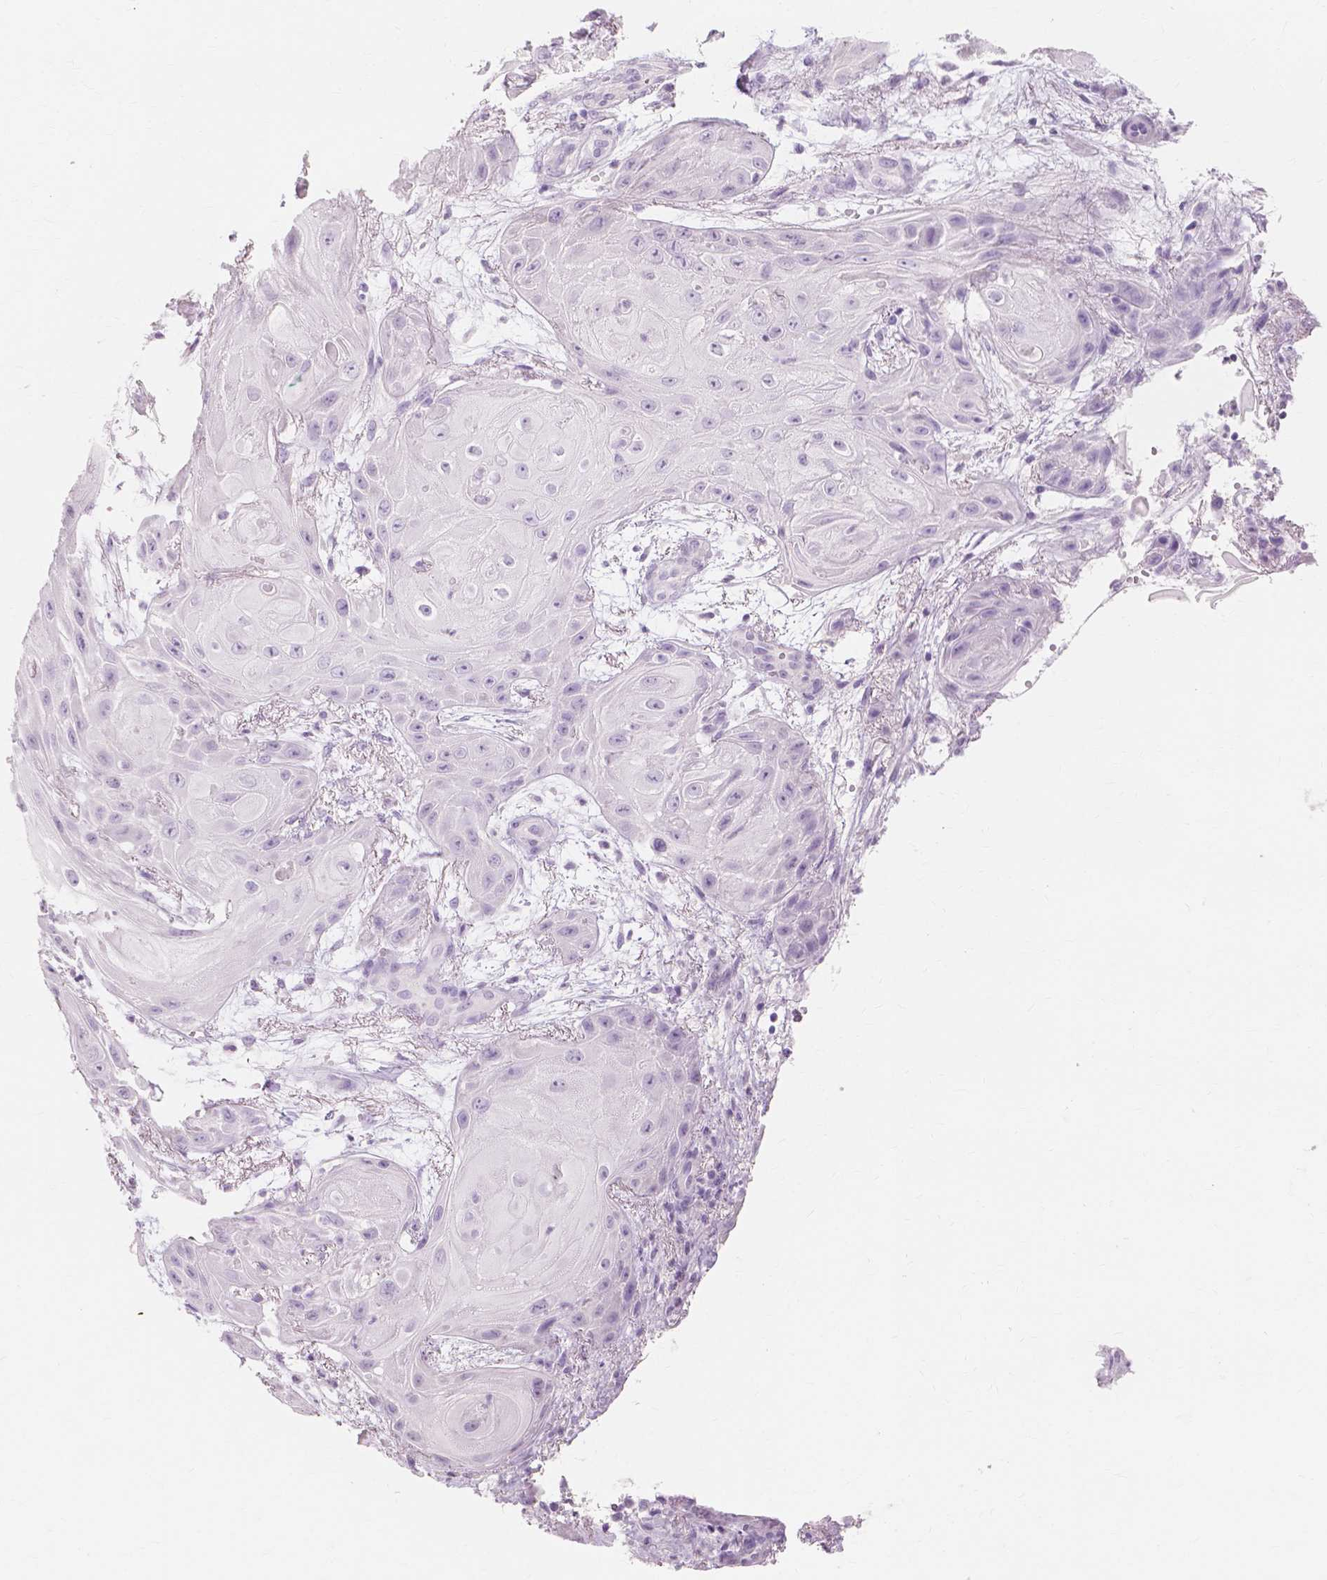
{"staining": {"intensity": "negative", "quantity": "none", "location": "none"}, "tissue": "skin cancer", "cell_type": "Tumor cells", "image_type": "cancer", "snomed": [{"axis": "morphology", "description": "Squamous cell carcinoma, NOS"}, {"axis": "topography", "description": "Skin"}], "caption": "Protein analysis of skin cancer exhibits no significant positivity in tumor cells.", "gene": "MUC12", "patient": {"sex": "male", "age": 62}}